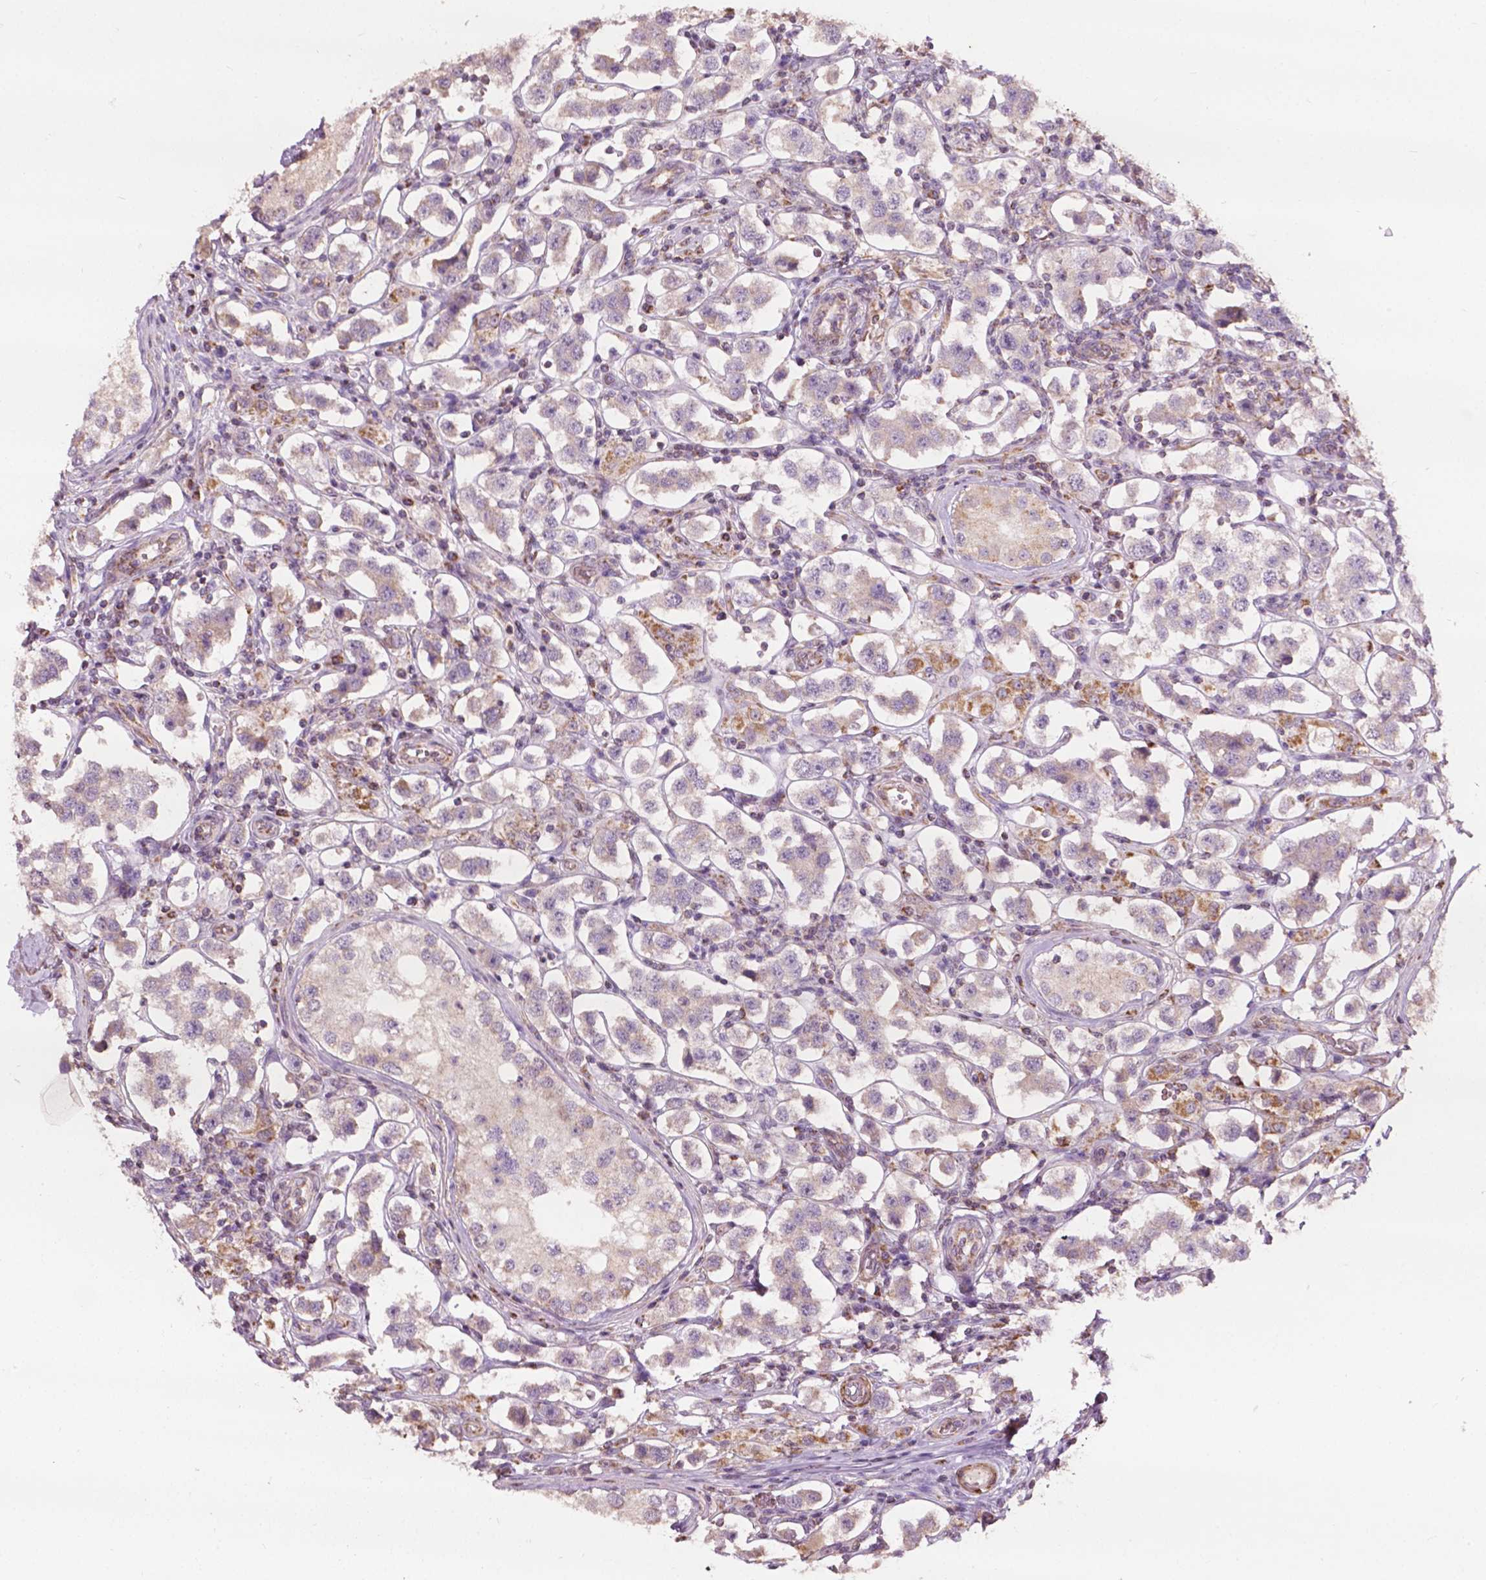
{"staining": {"intensity": "weak", "quantity": "25%-75%", "location": "cytoplasmic/membranous"}, "tissue": "testis cancer", "cell_type": "Tumor cells", "image_type": "cancer", "snomed": [{"axis": "morphology", "description": "Seminoma, NOS"}, {"axis": "topography", "description": "Testis"}], "caption": "This photomicrograph shows IHC staining of testis seminoma, with low weak cytoplasmic/membranous staining in approximately 25%-75% of tumor cells.", "gene": "NDUFA10", "patient": {"sex": "male", "age": 37}}